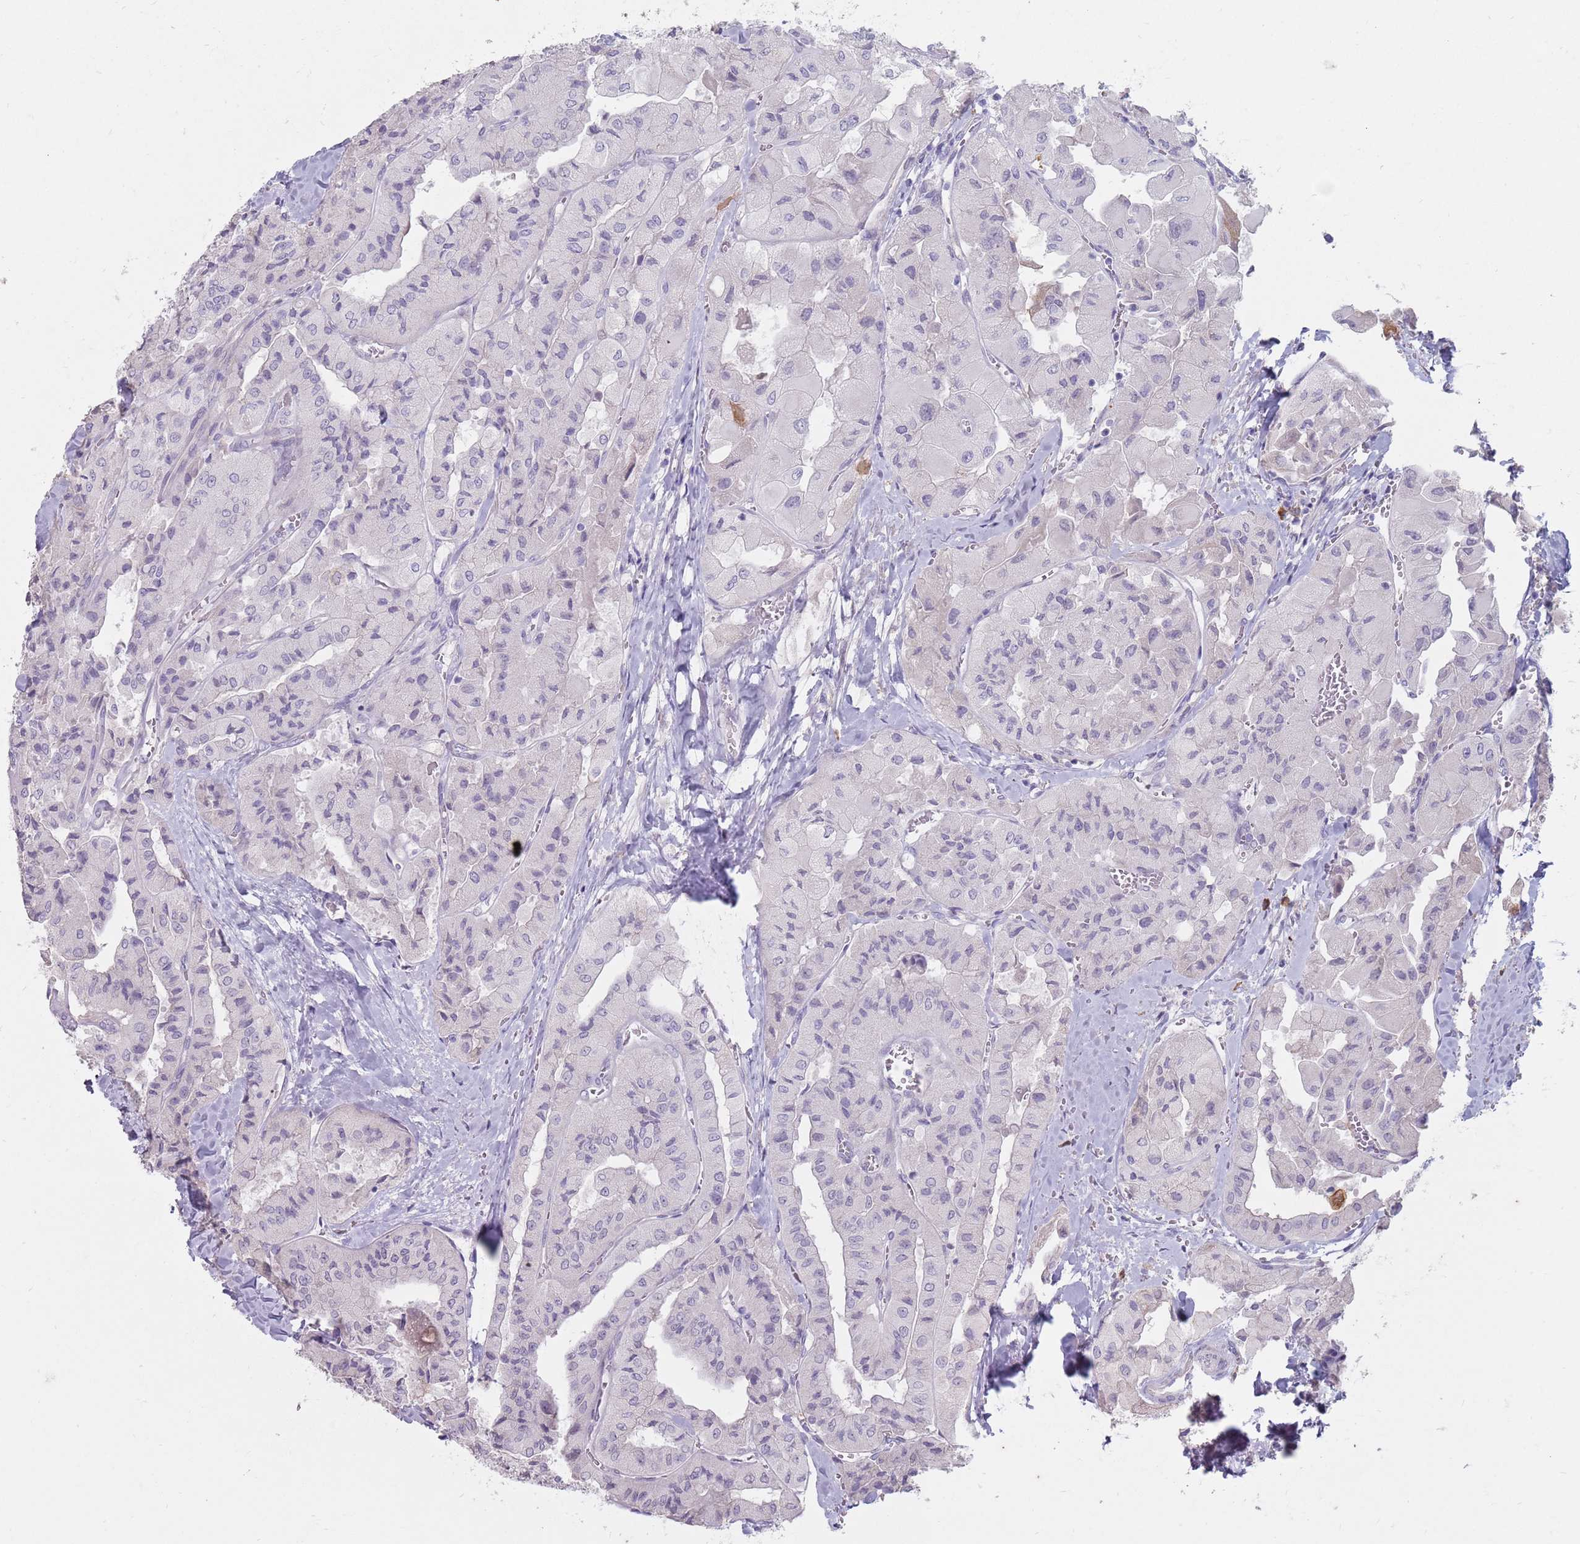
{"staining": {"intensity": "negative", "quantity": "none", "location": "none"}, "tissue": "thyroid cancer", "cell_type": "Tumor cells", "image_type": "cancer", "snomed": [{"axis": "morphology", "description": "Normal tissue, NOS"}, {"axis": "morphology", "description": "Papillary adenocarcinoma, NOS"}, {"axis": "topography", "description": "Thyroid gland"}], "caption": "Tumor cells show no significant protein staining in thyroid cancer (papillary adenocarcinoma).", "gene": "DXO", "patient": {"sex": "female", "age": 59}}